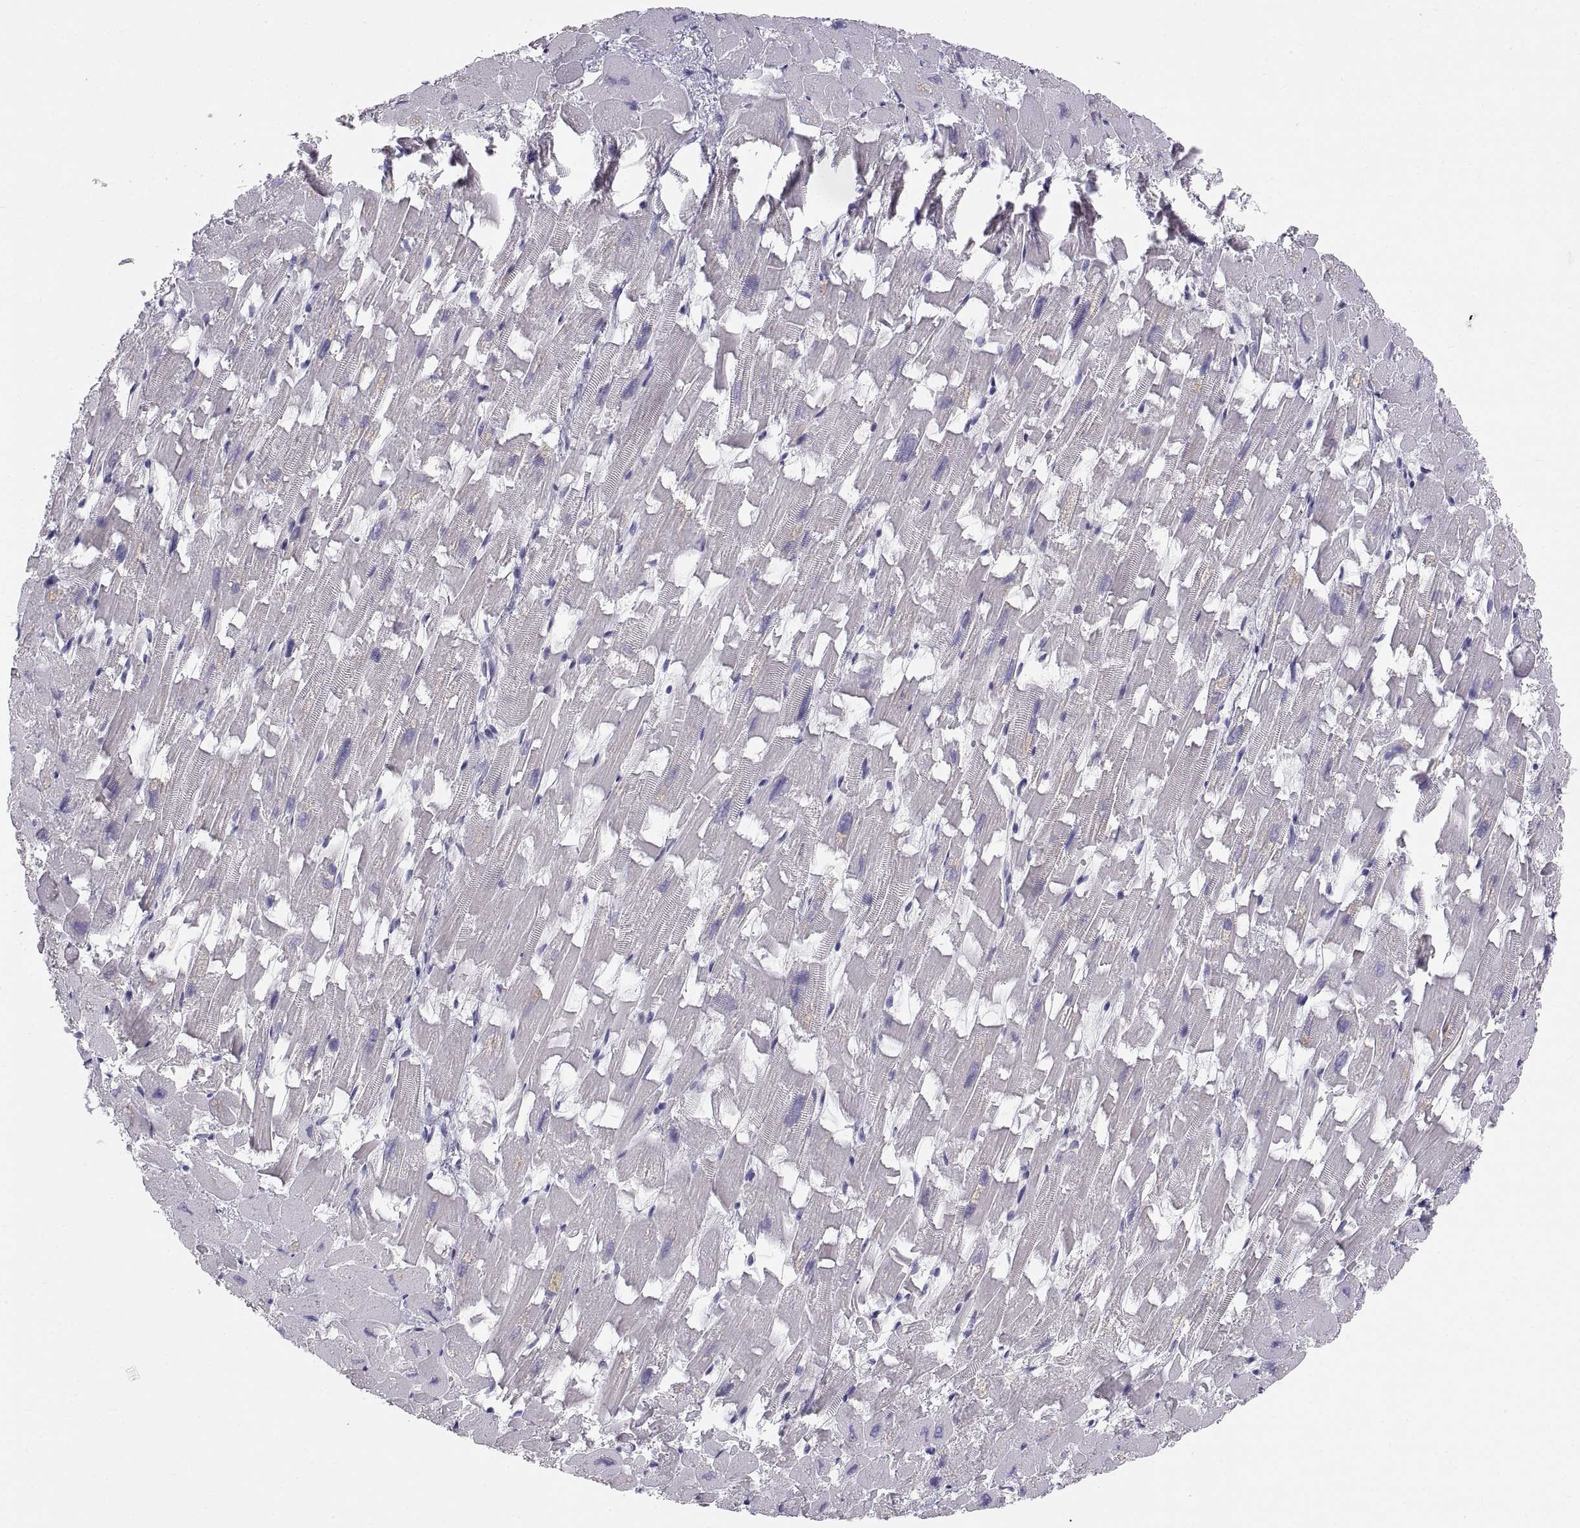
{"staining": {"intensity": "negative", "quantity": "none", "location": "none"}, "tissue": "heart muscle", "cell_type": "Cardiomyocytes", "image_type": "normal", "snomed": [{"axis": "morphology", "description": "Normal tissue, NOS"}, {"axis": "topography", "description": "Heart"}], "caption": "DAB (3,3'-diaminobenzidine) immunohistochemical staining of normal human heart muscle shows no significant staining in cardiomyocytes.", "gene": "ERO1A", "patient": {"sex": "female", "age": 64}}